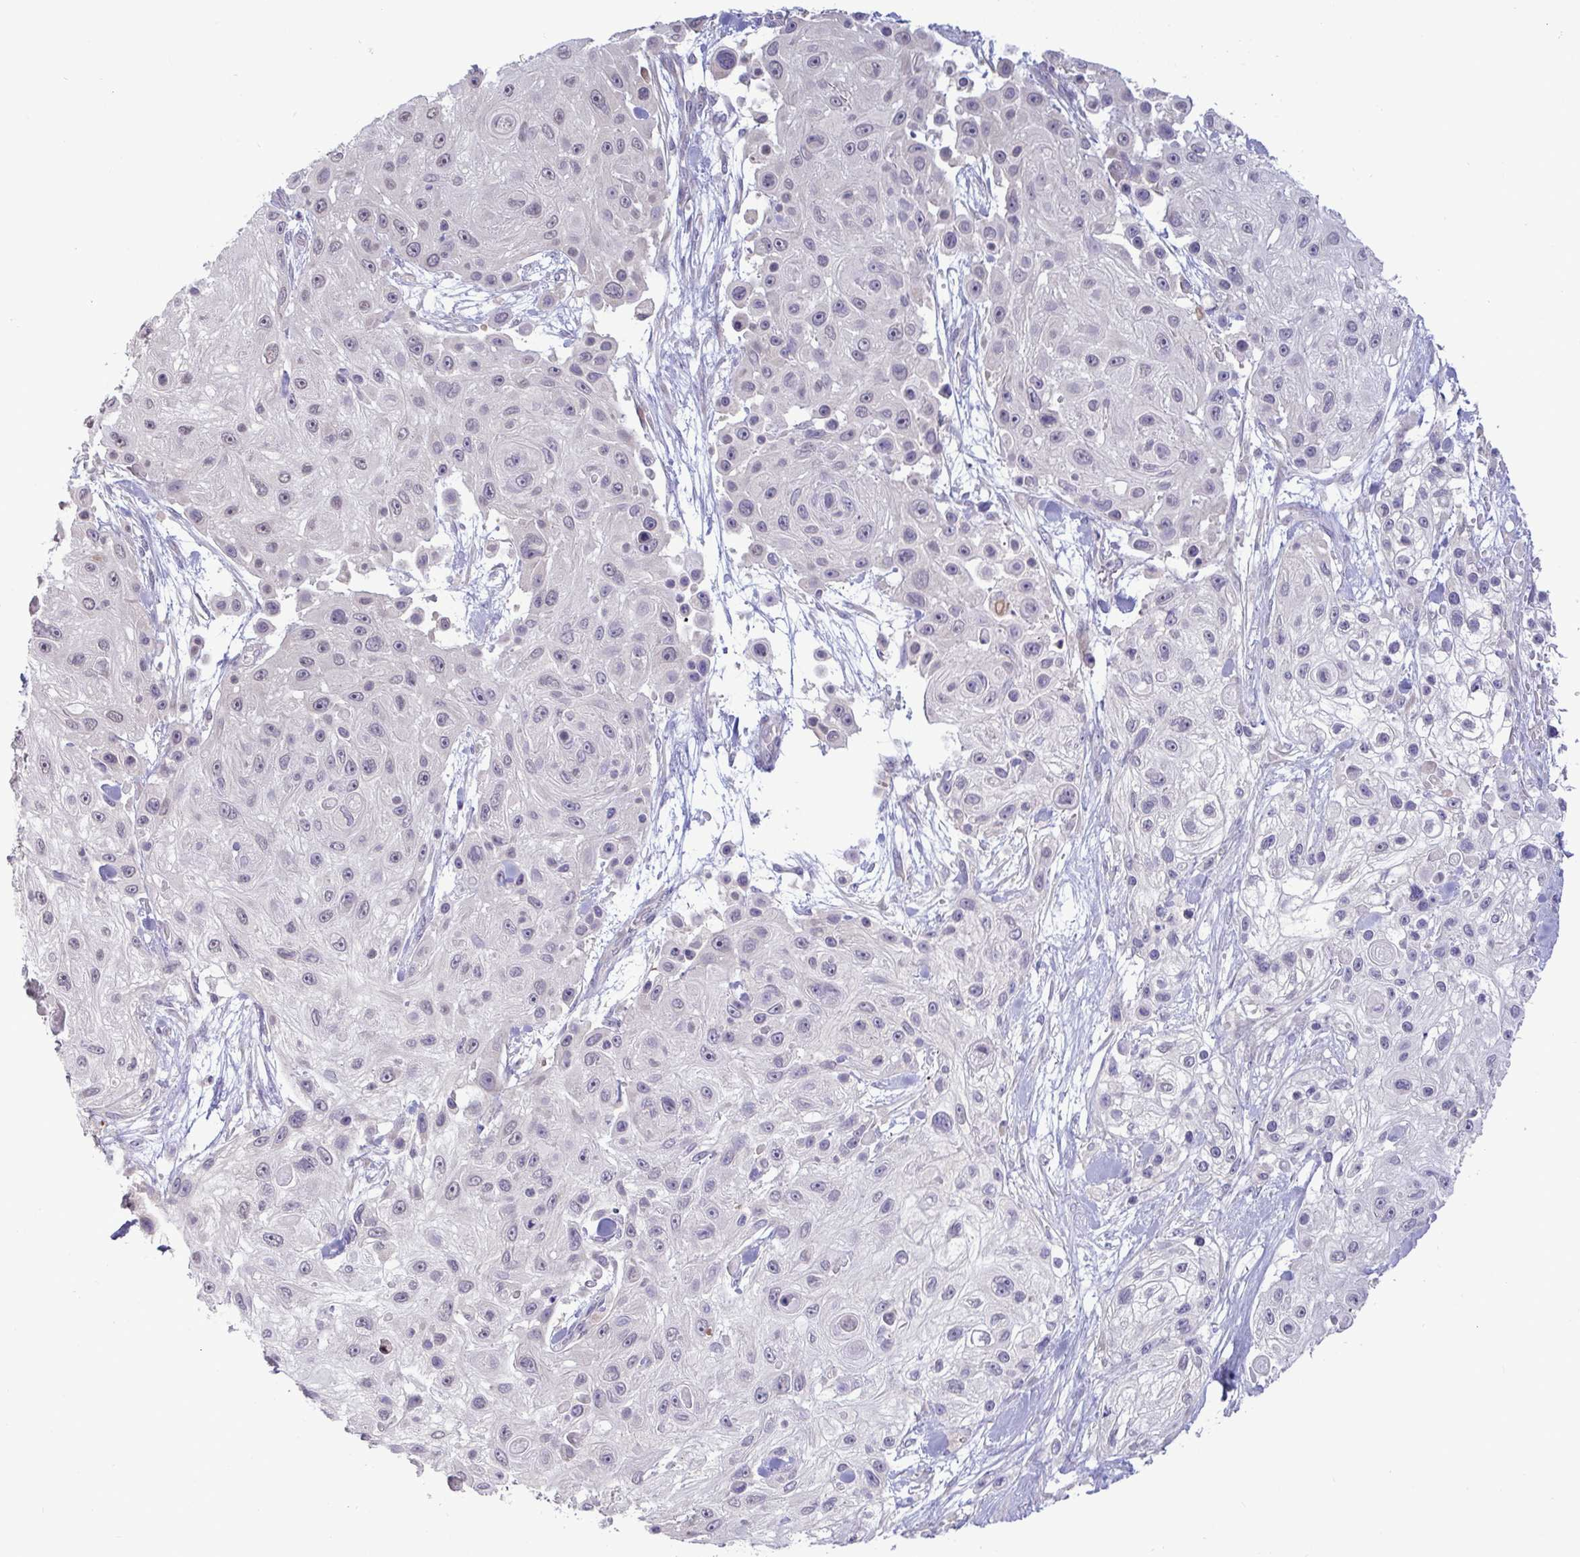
{"staining": {"intensity": "negative", "quantity": "none", "location": "none"}, "tissue": "skin cancer", "cell_type": "Tumor cells", "image_type": "cancer", "snomed": [{"axis": "morphology", "description": "Squamous cell carcinoma, NOS"}, {"axis": "topography", "description": "Skin"}], "caption": "Image shows no protein expression in tumor cells of squamous cell carcinoma (skin) tissue.", "gene": "TMEM41A", "patient": {"sex": "male", "age": 67}}